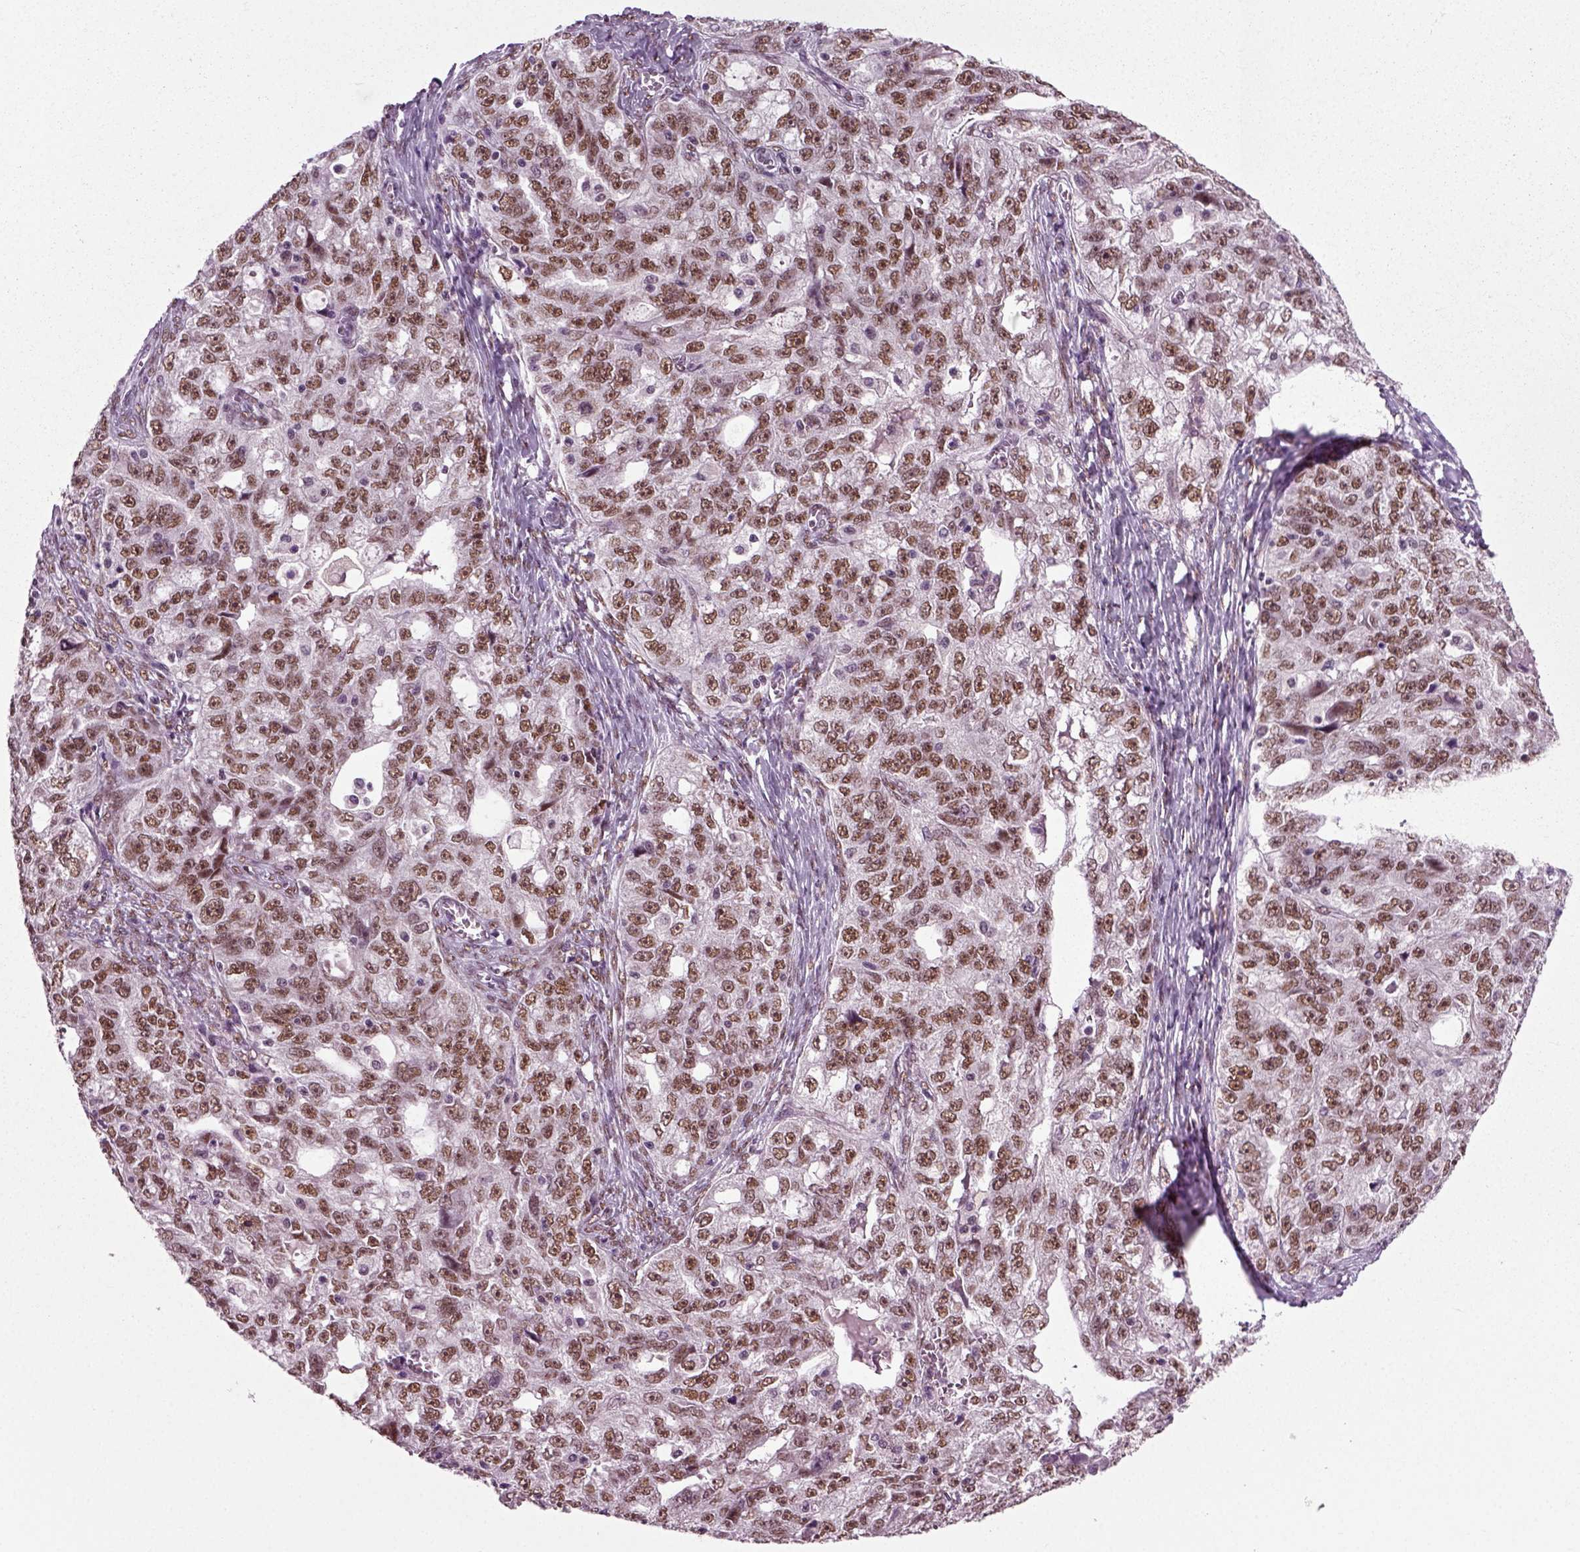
{"staining": {"intensity": "strong", "quantity": ">75%", "location": "nuclear"}, "tissue": "ovarian cancer", "cell_type": "Tumor cells", "image_type": "cancer", "snomed": [{"axis": "morphology", "description": "Cystadenocarcinoma, serous, NOS"}, {"axis": "topography", "description": "Ovary"}], "caption": "Protein expression analysis of human serous cystadenocarcinoma (ovarian) reveals strong nuclear staining in about >75% of tumor cells.", "gene": "RCOR3", "patient": {"sex": "female", "age": 51}}